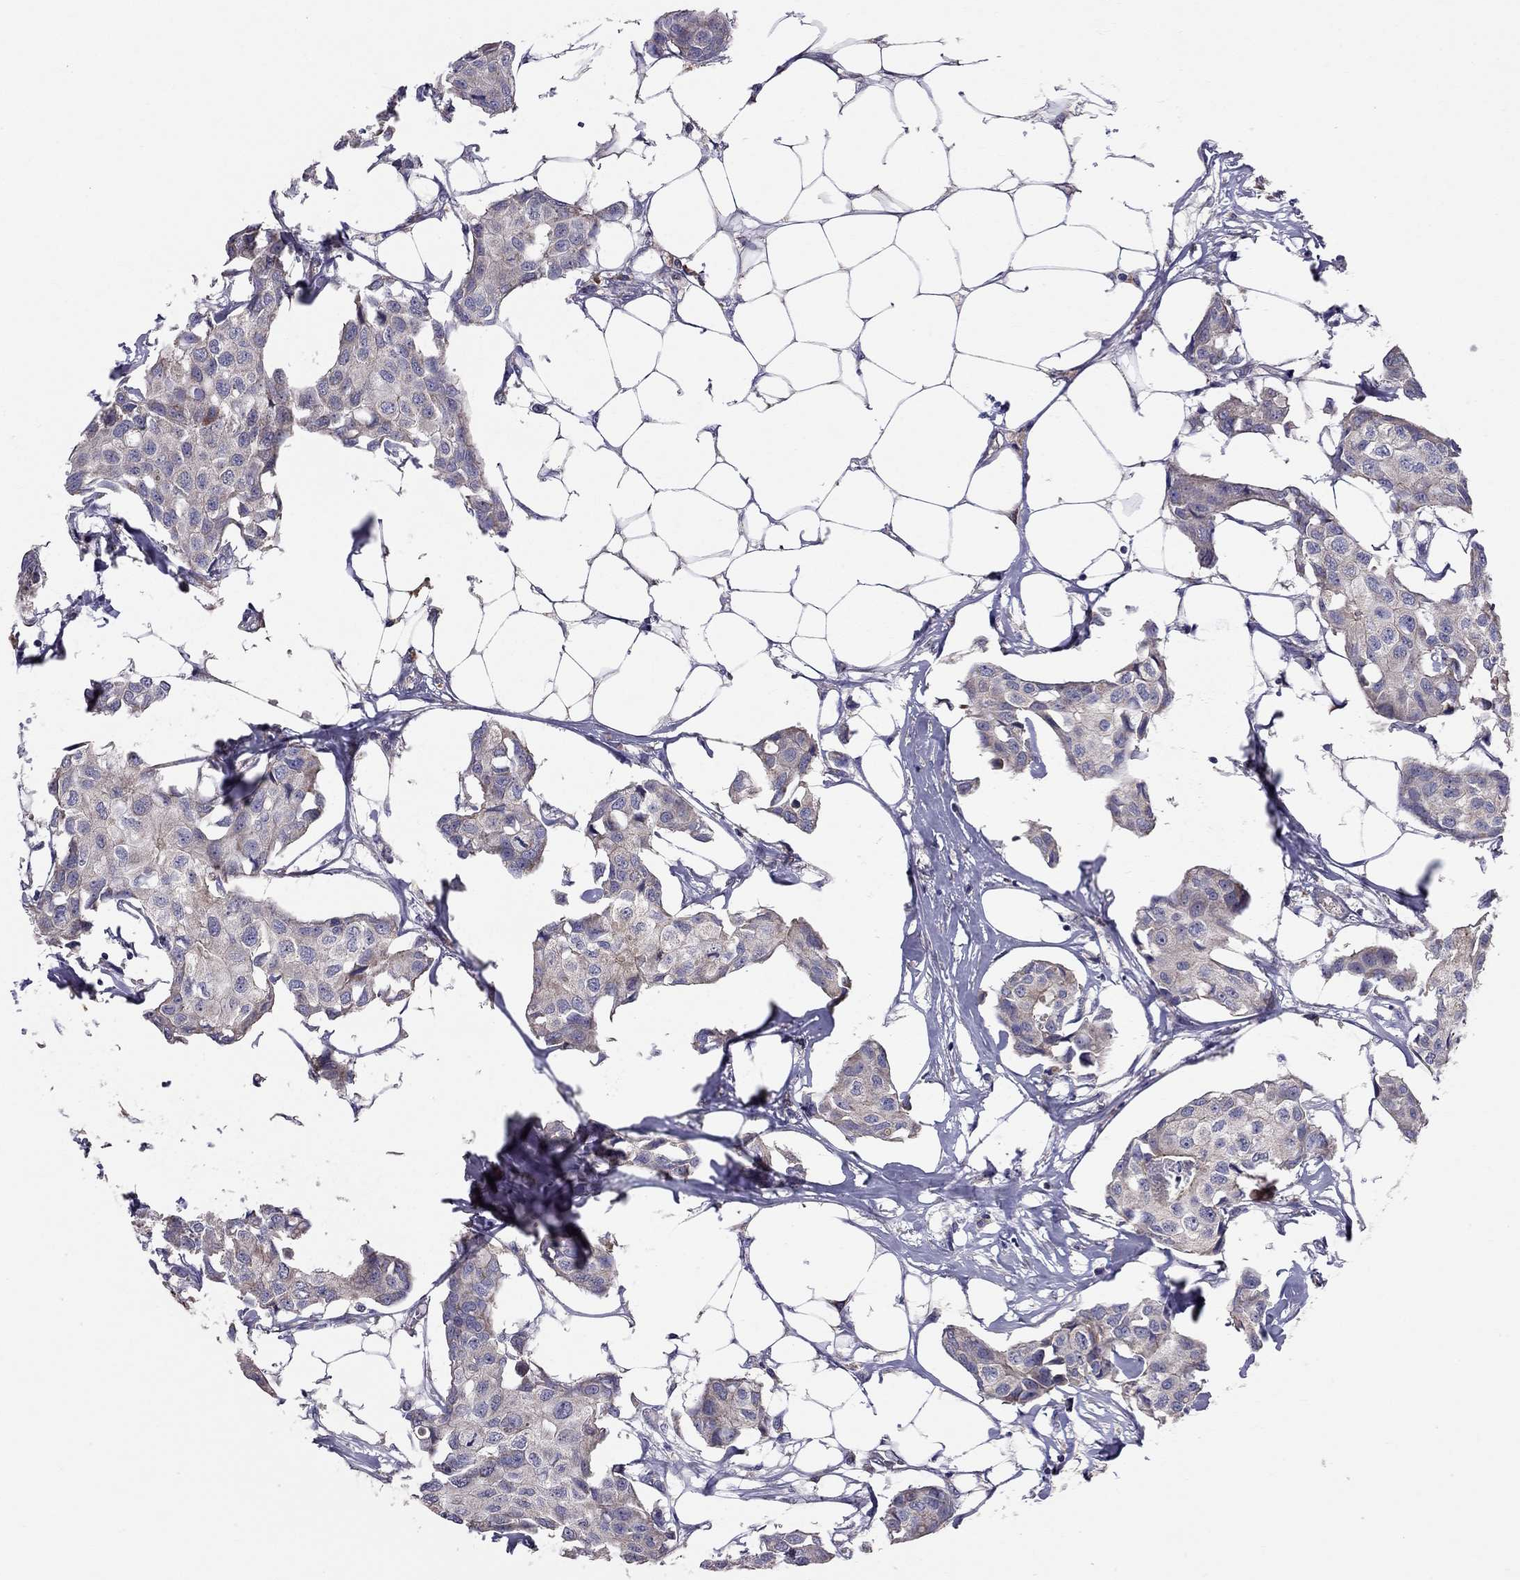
{"staining": {"intensity": "weak", "quantity": "<25%", "location": "cytoplasmic/membranous"}, "tissue": "breast cancer", "cell_type": "Tumor cells", "image_type": "cancer", "snomed": [{"axis": "morphology", "description": "Duct carcinoma"}, {"axis": "topography", "description": "Breast"}], "caption": "Tumor cells show no significant expression in breast cancer (intraductal carcinoma).", "gene": "PIK3CG", "patient": {"sex": "female", "age": 80}}